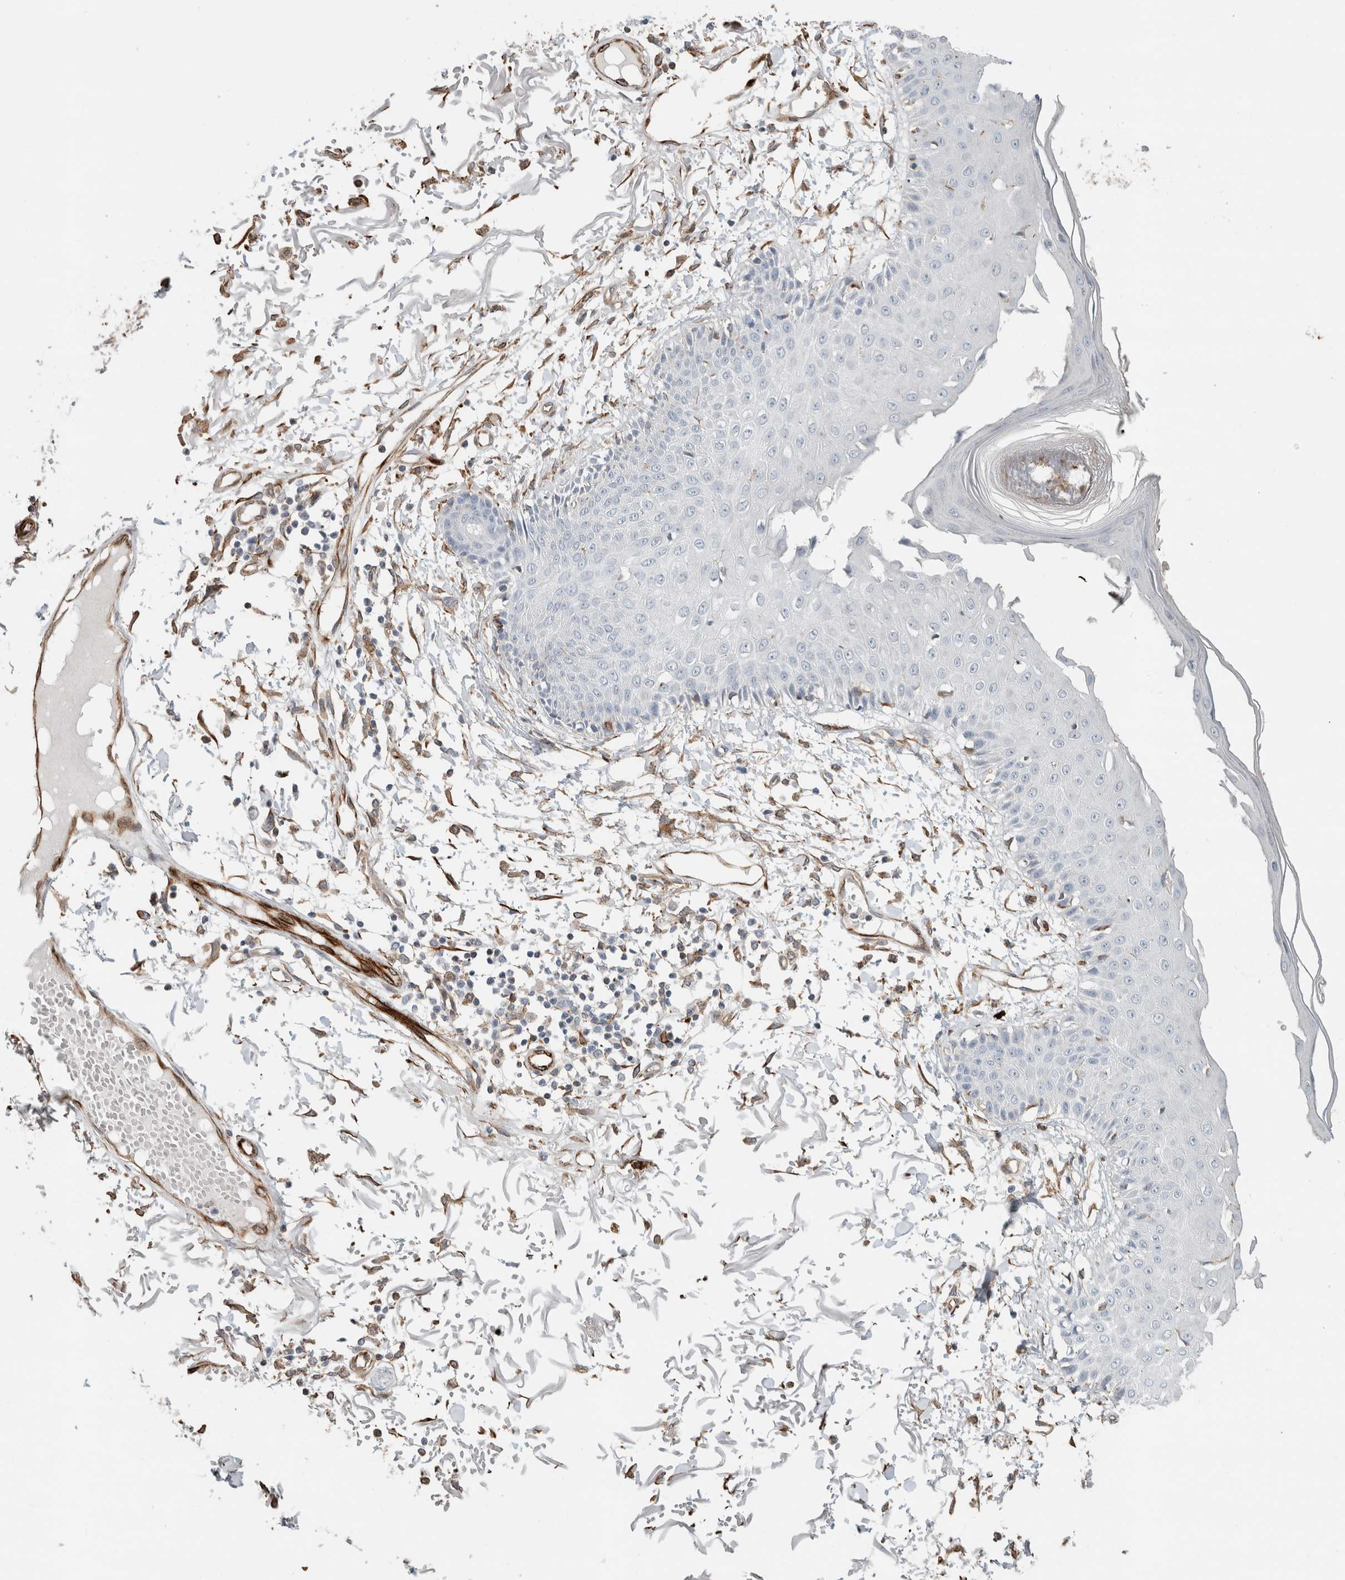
{"staining": {"intensity": "strong", "quantity": ">75%", "location": "cytoplasmic/membranous"}, "tissue": "skin", "cell_type": "Fibroblasts", "image_type": "normal", "snomed": [{"axis": "morphology", "description": "Normal tissue, NOS"}, {"axis": "morphology", "description": "Squamous cell carcinoma, NOS"}, {"axis": "topography", "description": "Skin"}, {"axis": "topography", "description": "Peripheral nerve tissue"}], "caption": "Protein expression analysis of normal human skin reveals strong cytoplasmic/membranous expression in about >75% of fibroblasts. The staining is performed using DAB (3,3'-diaminobenzidine) brown chromogen to label protein expression. The nuclei are counter-stained blue using hematoxylin.", "gene": "LY86", "patient": {"sex": "male", "age": 83}}